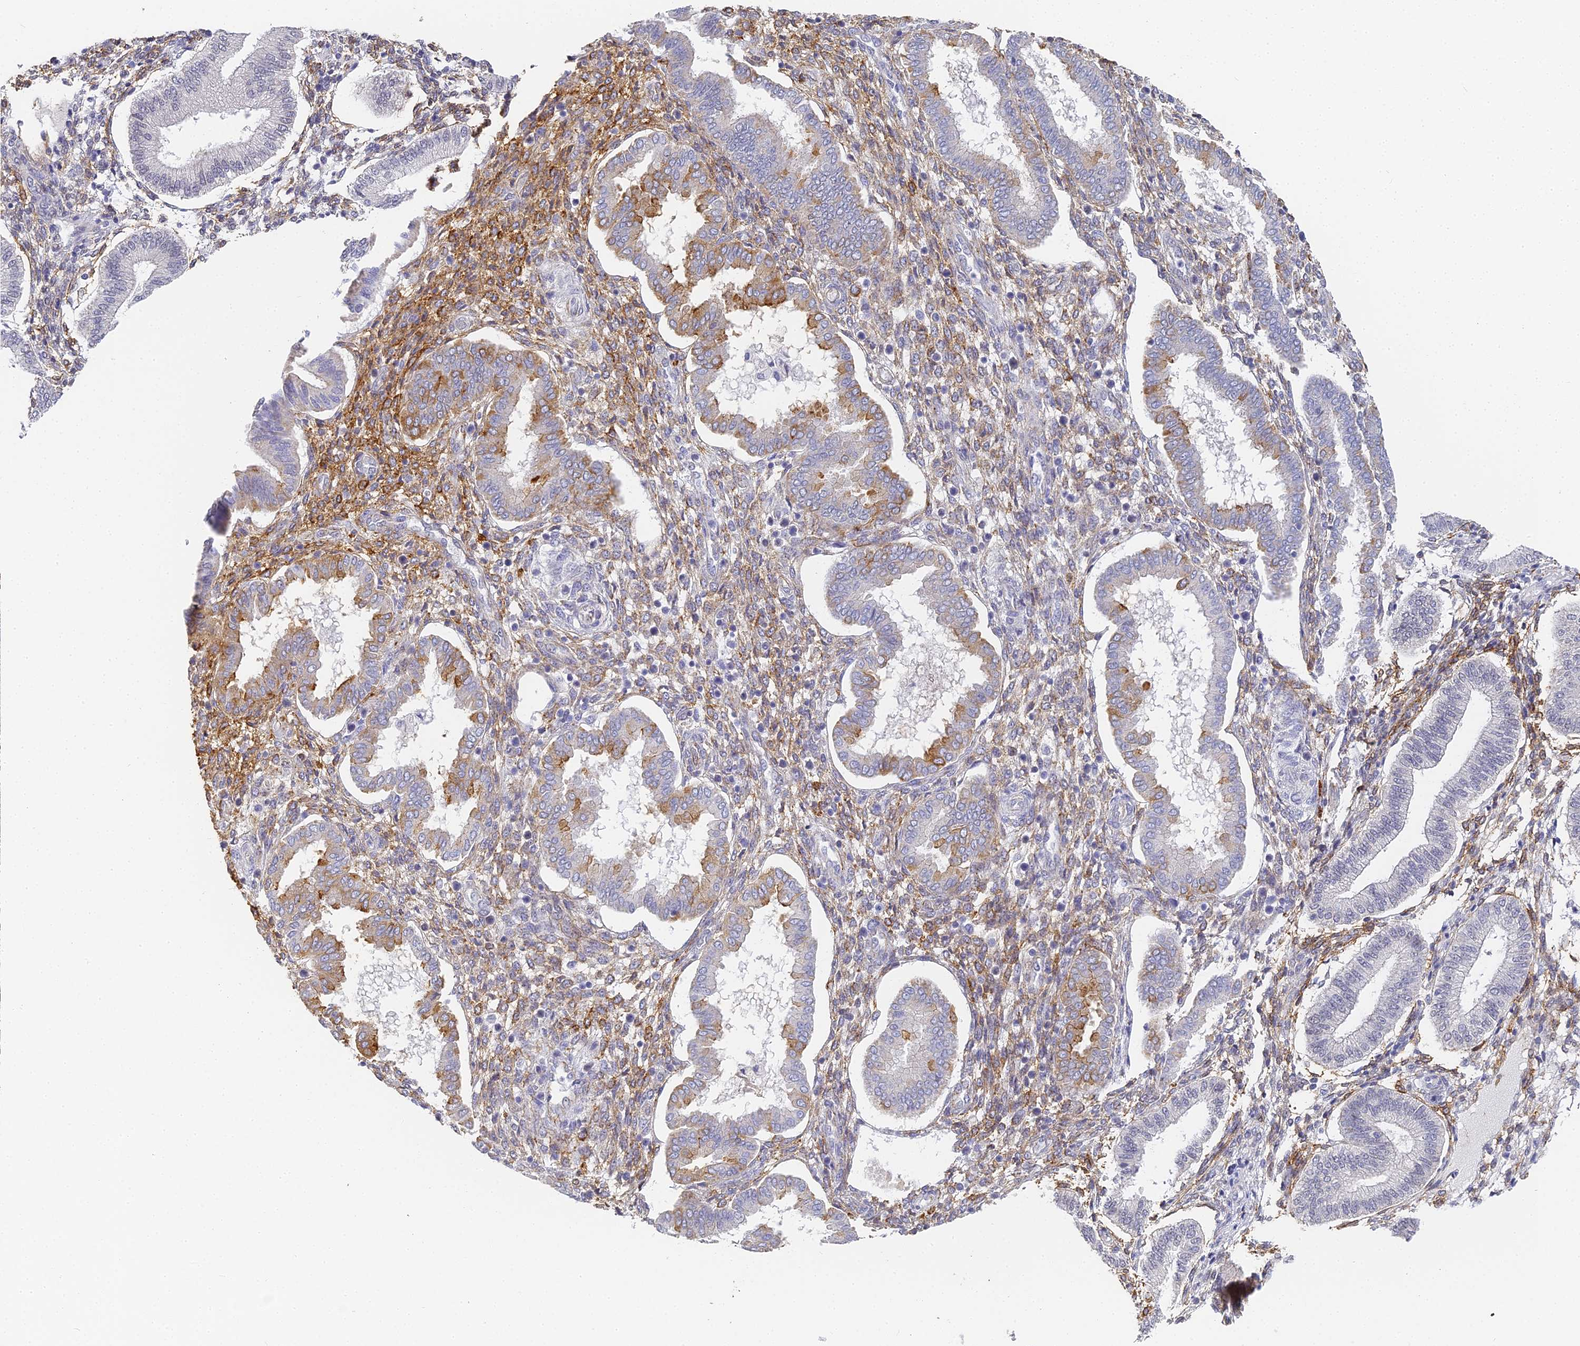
{"staining": {"intensity": "weak", "quantity": "<25%", "location": "cytoplasmic/membranous"}, "tissue": "endometrium", "cell_type": "Cells in endometrial stroma", "image_type": "normal", "snomed": [{"axis": "morphology", "description": "Normal tissue, NOS"}, {"axis": "topography", "description": "Endometrium"}], "caption": "High magnification brightfield microscopy of unremarkable endometrium stained with DAB (brown) and counterstained with hematoxylin (blue): cells in endometrial stroma show no significant staining. (DAB immunohistochemistry (IHC) with hematoxylin counter stain).", "gene": "GJA1", "patient": {"sex": "female", "age": 24}}